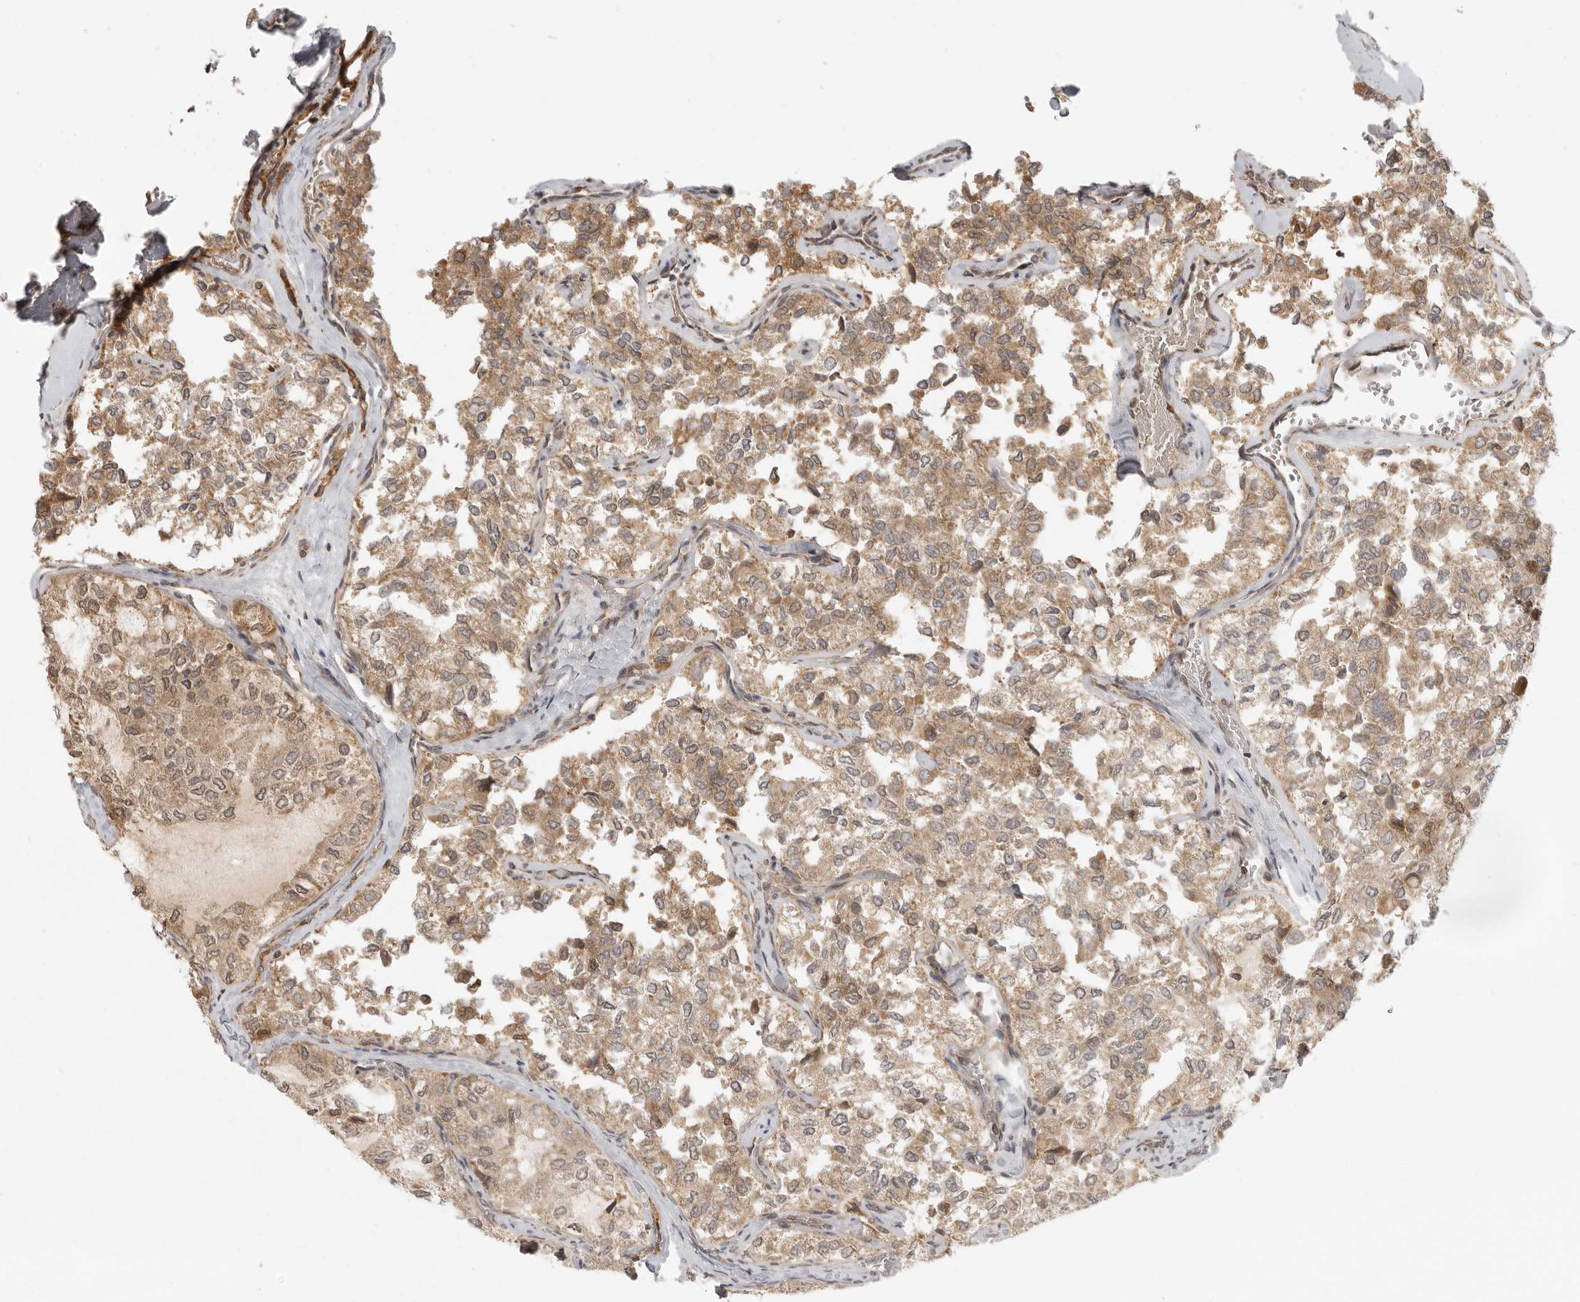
{"staining": {"intensity": "moderate", "quantity": ">75%", "location": "cytoplasmic/membranous"}, "tissue": "thyroid cancer", "cell_type": "Tumor cells", "image_type": "cancer", "snomed": [{"axis": "morphology", "description": "Follicular adenoma carcinoma, NOS"}, {"axis": "topography", "description": "Thyroid gland"}], "caption": "IHC staining of thyroid cancer, which reveals medium levels of moderate cytoplasmic/membranous staining in approximately >75% of tumor cells indicating moderate cytoplasmic/membranous protein staining. The staining was performed using DAB (3,3'-diaminobenzidine) (brown) for protein detection and nuclei were counterstained in hematoxylin (blue).", "gene": "PRRC2A", "patient": {"sex": "male", "age": 75}}